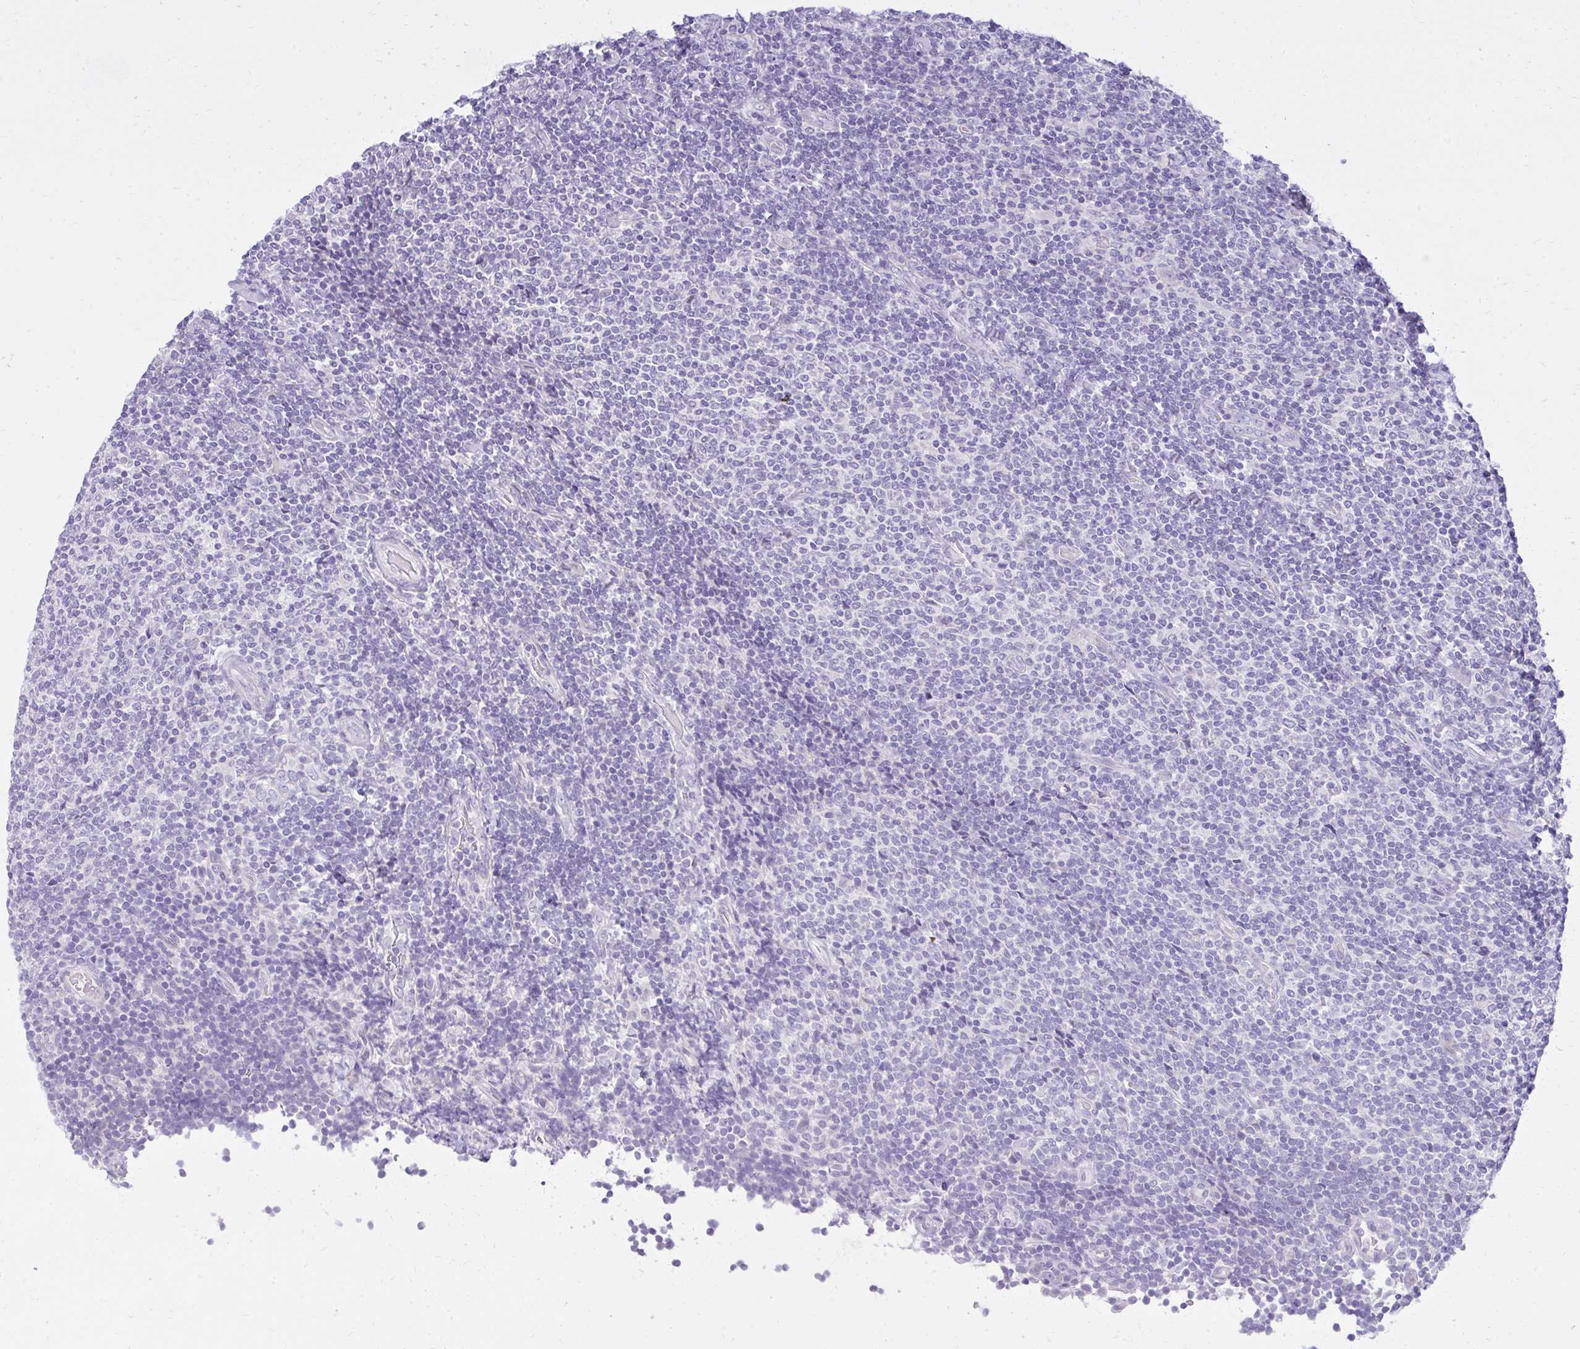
{"staining": {"intensity": "negative", "quantity": "none", "location": "none"}, "tissue": "lymphoma", "cell_type": "Tumor cells", "image_type": "cancer", "snomed": [{"axis": "morphology", "description": "Malignant lymphoma, non-Hodgkin's type, Low grade"}, {"axis": "topography", "description": "Lymph node"}], "caption": "An immunohistochemistry (IHC) photomicrograph of malignant lymphoma, non-Hodgkin's type (low-grade) is shown. There is no staining in tumor cells of malignant lymphoma, non-Hodgkin's type (low-grade).", "gene": "PRAP1", "patient": {"sex": "male", "age": 52}}